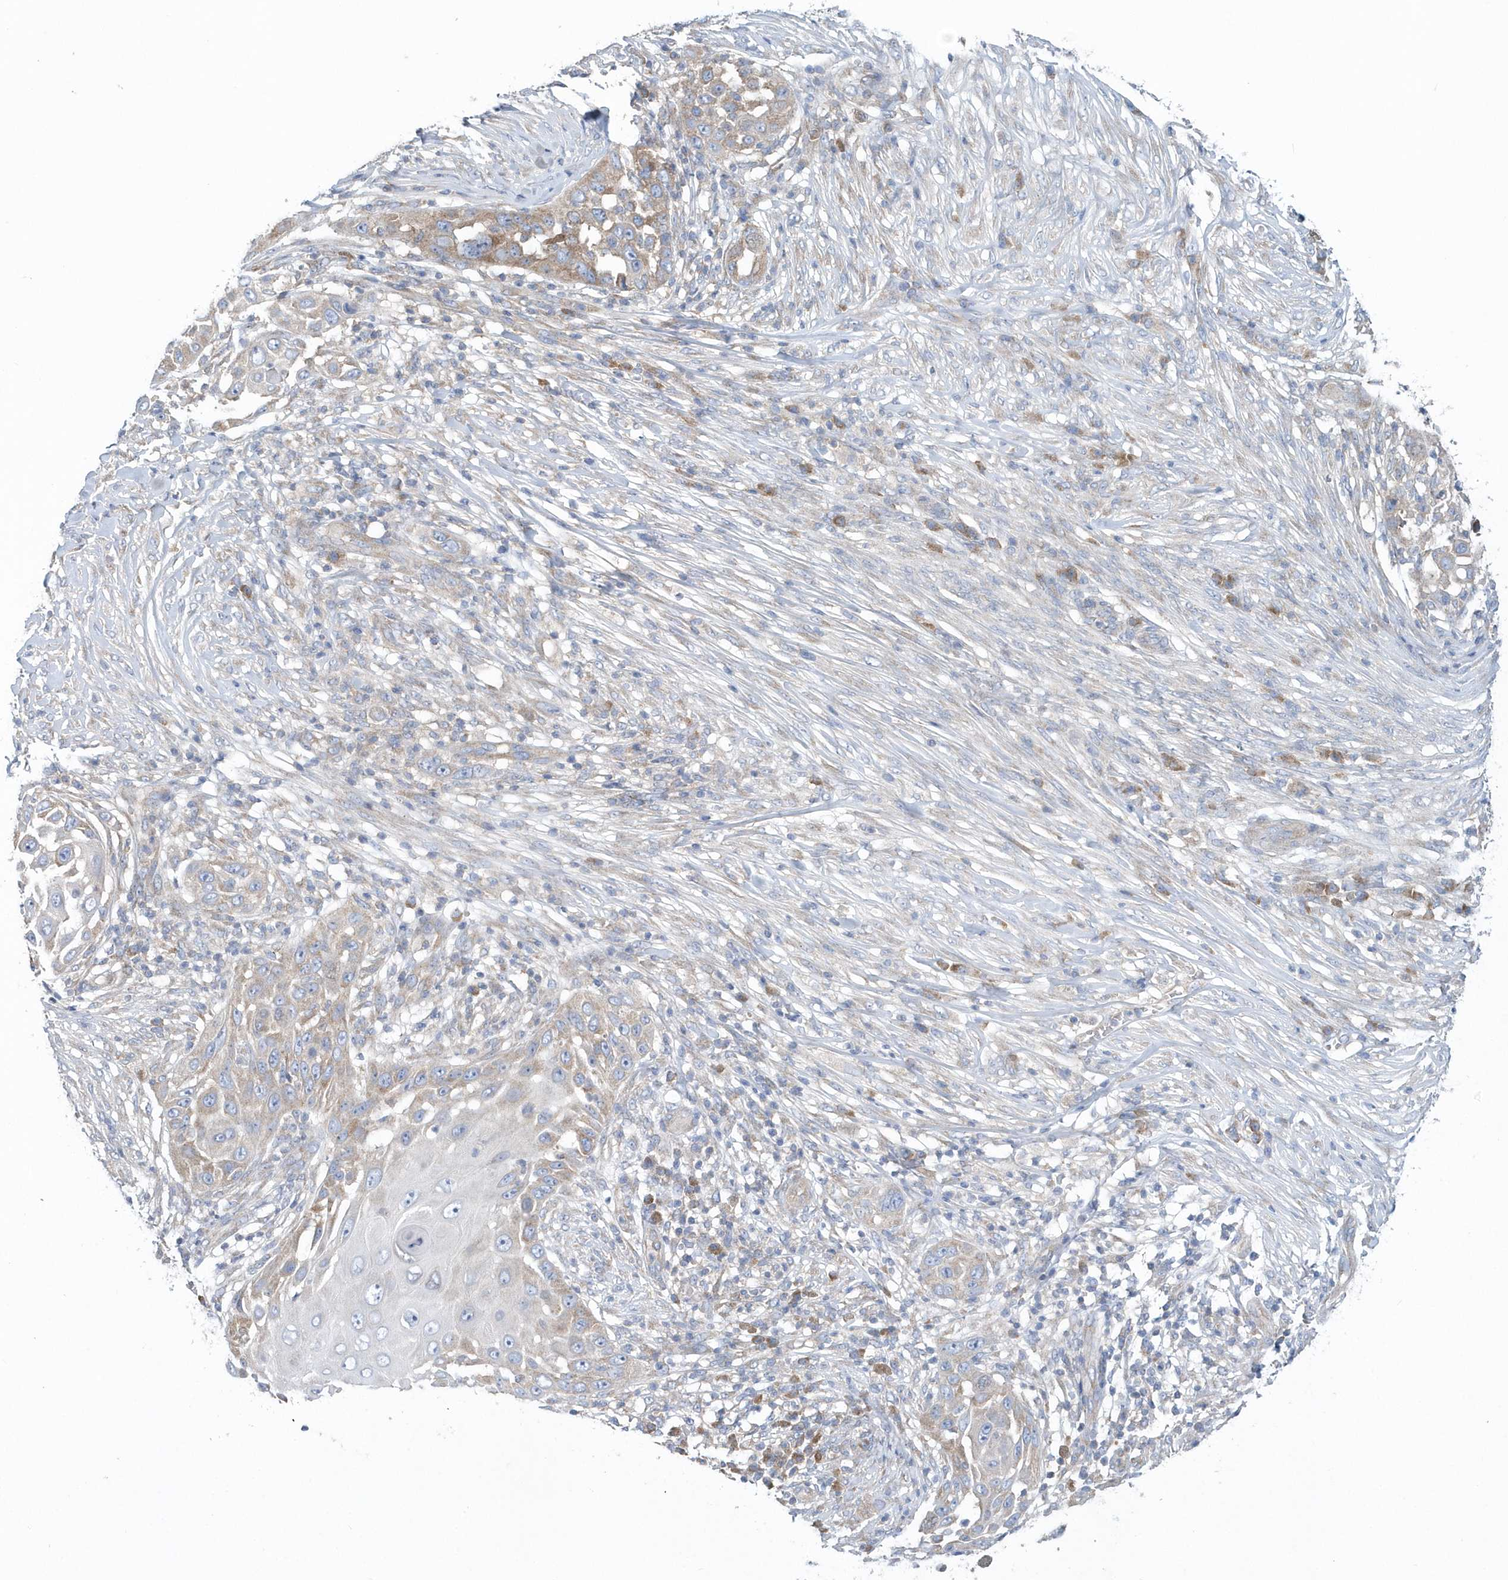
{"staining": {"intensity": "weak", "quantity": "<25%", "location": "cytoplasmic/membranous"}, "tissue": "skin cancer", "cell_type": "Tumor cells", "image_type": "cancer", "snomed": [{"axis": "morphology", "description": "Squamous cell carcinoma, NOS"}, {"axis": "topography", "description": "Skin"}], "caption": "Tumor cells show no significant positivity in squamous cell carcinoma (skin).", "gene": "EIF3C", "patient": {"sex": "female", "age": 44}}